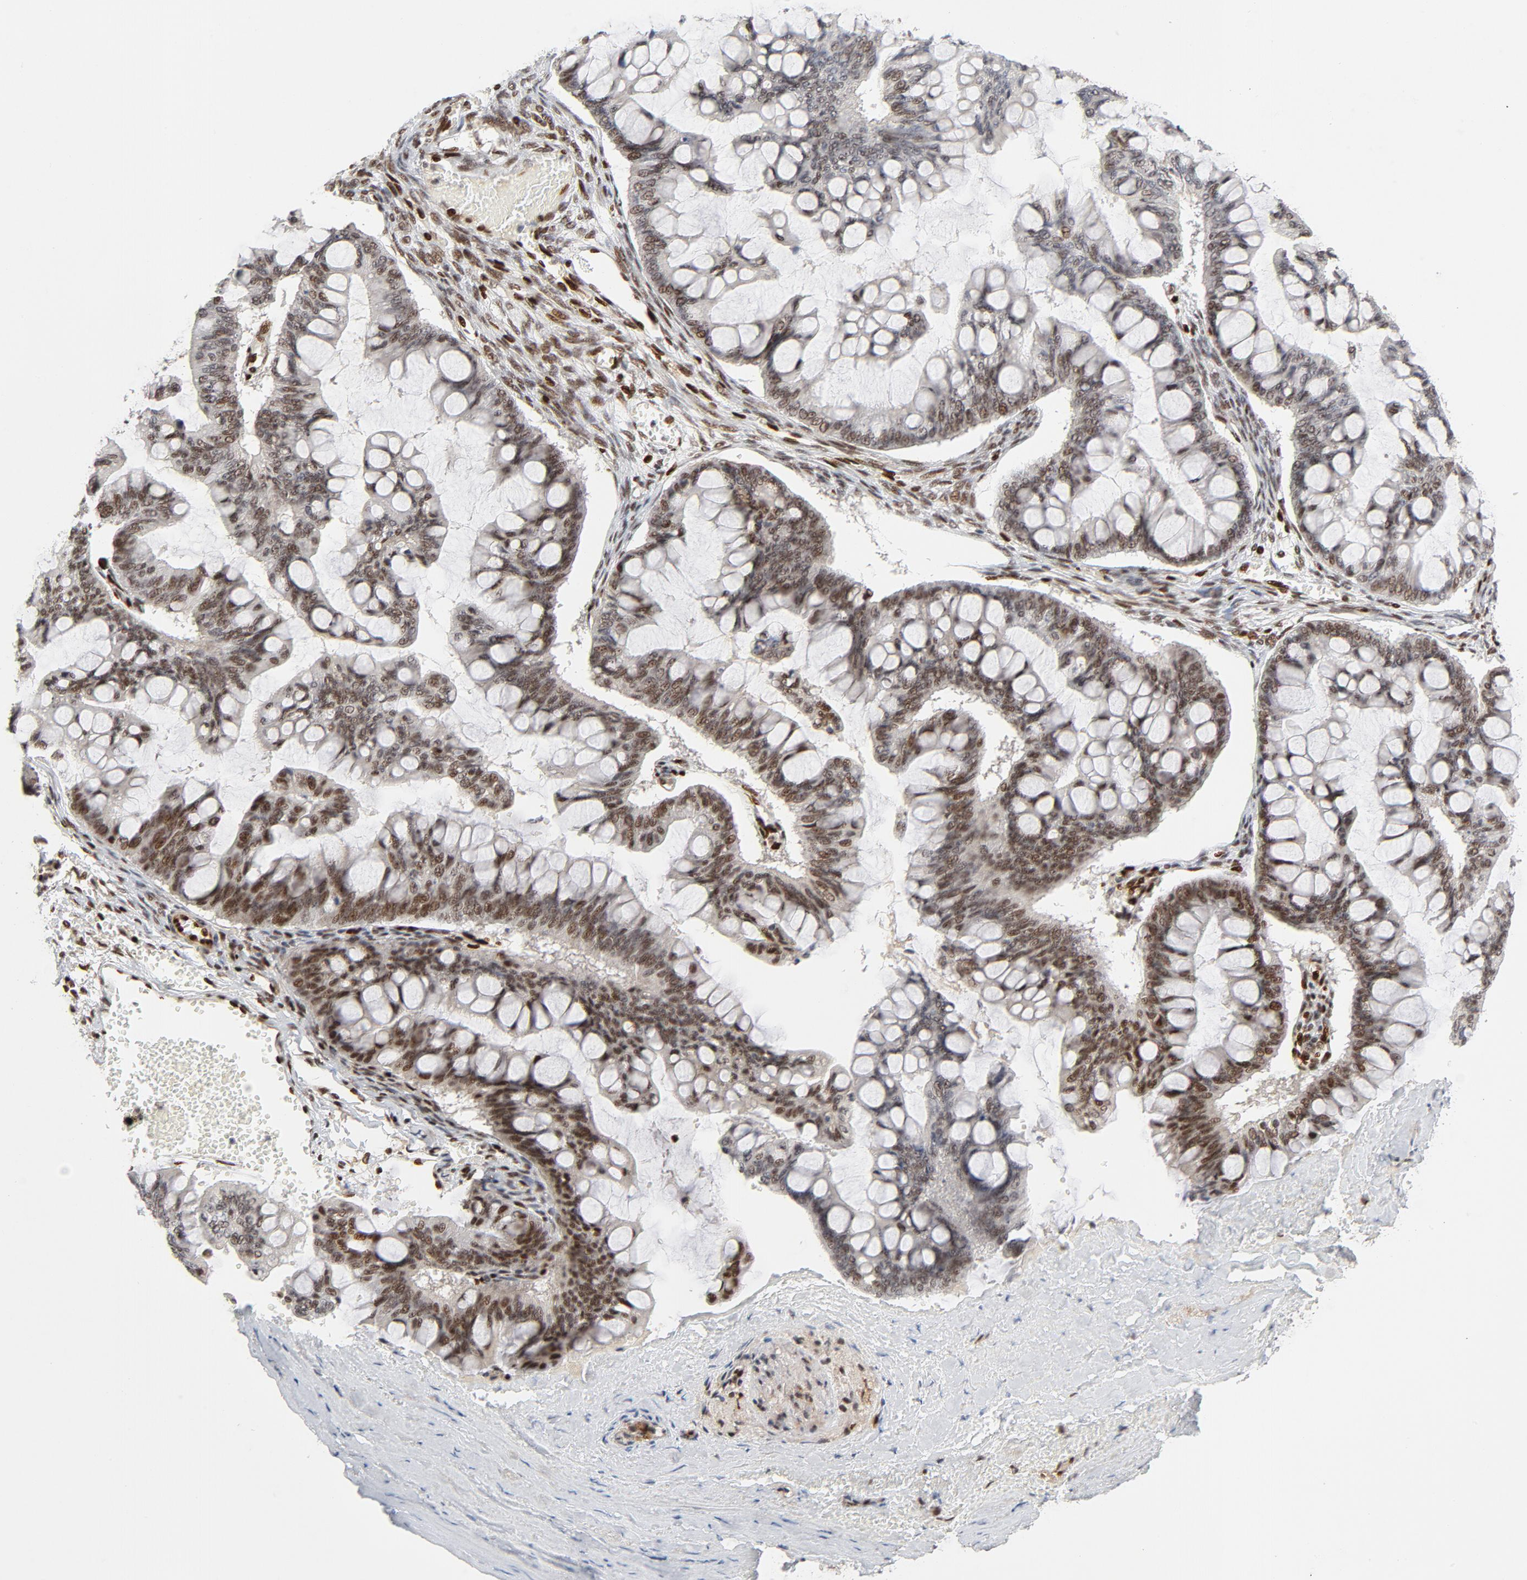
{"staining": {"intensity": "weak", "quantity": ">75%", "location": "nuclear"}, "tissue": "ovarian cancer", "cell_type": "Tumor cells", "image_type": "cancer", "snomed": [{"axis": "morphology", "description": "Cystadenocarcinoma, mucinous, NOS"}, {"axis": "topography", "description": "Ovary"}], "caption": "This micrograph reveals IHC staining of human ovarian mucinous cystadenocarcinoma, with low weak nuclear expression in about >75% of tumor cells.", "gene": "MEF2A", "patient": {"sex": "female", "age": 73}}